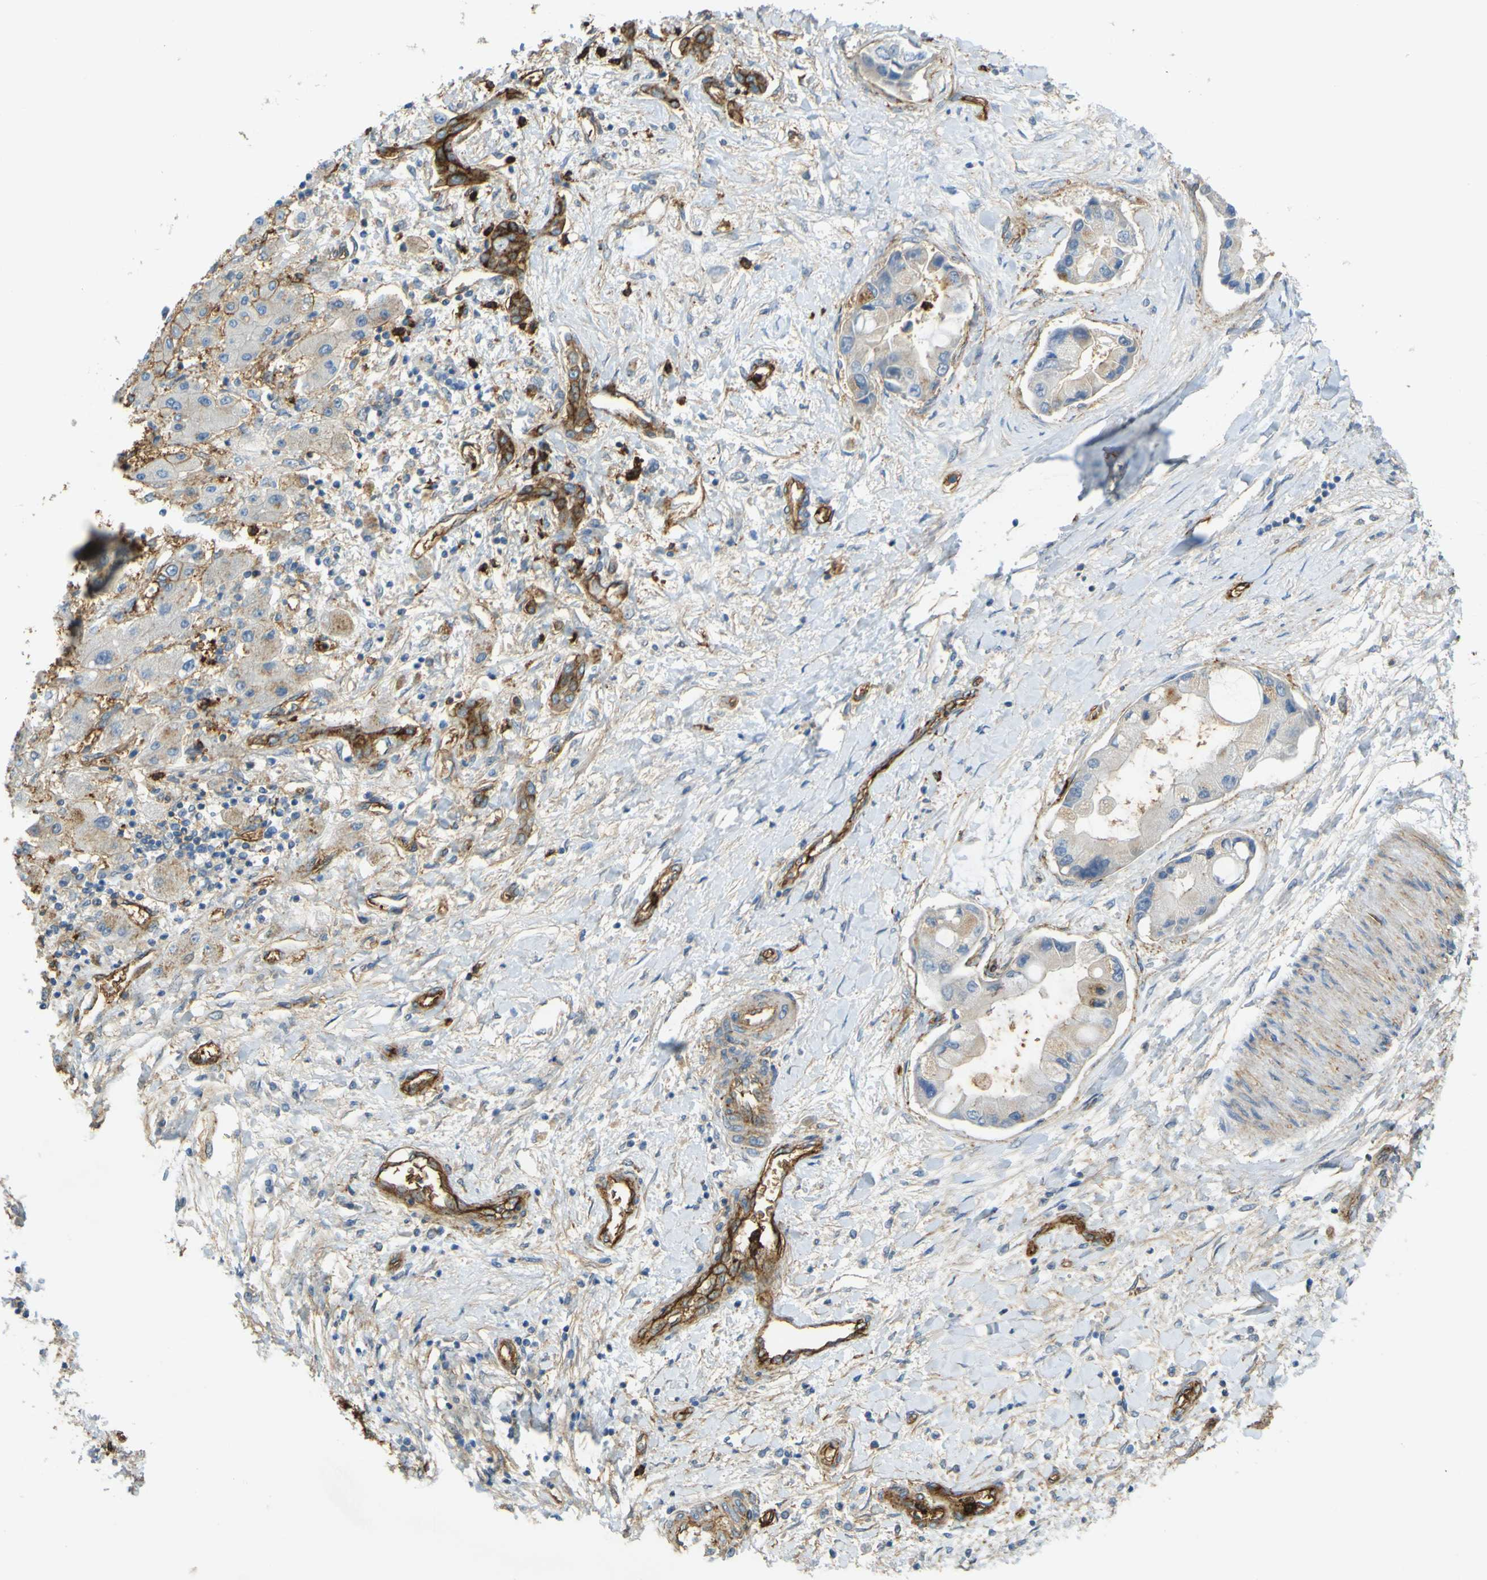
{"staining": {"intensity": "weak", "quantity": "<25%", "location": "cytoplasmic/membranous"}, "tissue": "liver cancer", "cell_type": "Tumor cells", "image_type": "cancer", "snomed": [{"axis": "morphology", "description": "Cholangiocarcinoma"}, {"axis": "topography", "description": "Liver"}], "caption": "Photomicrograph shows no protein expression in tumor cells of cholangiocarcinoma (liver) tissue. (IHC, brightfield microscopy, high magnification).", "gene": "PLXDC1", "patient": {"sex": "male", "age": 50}}